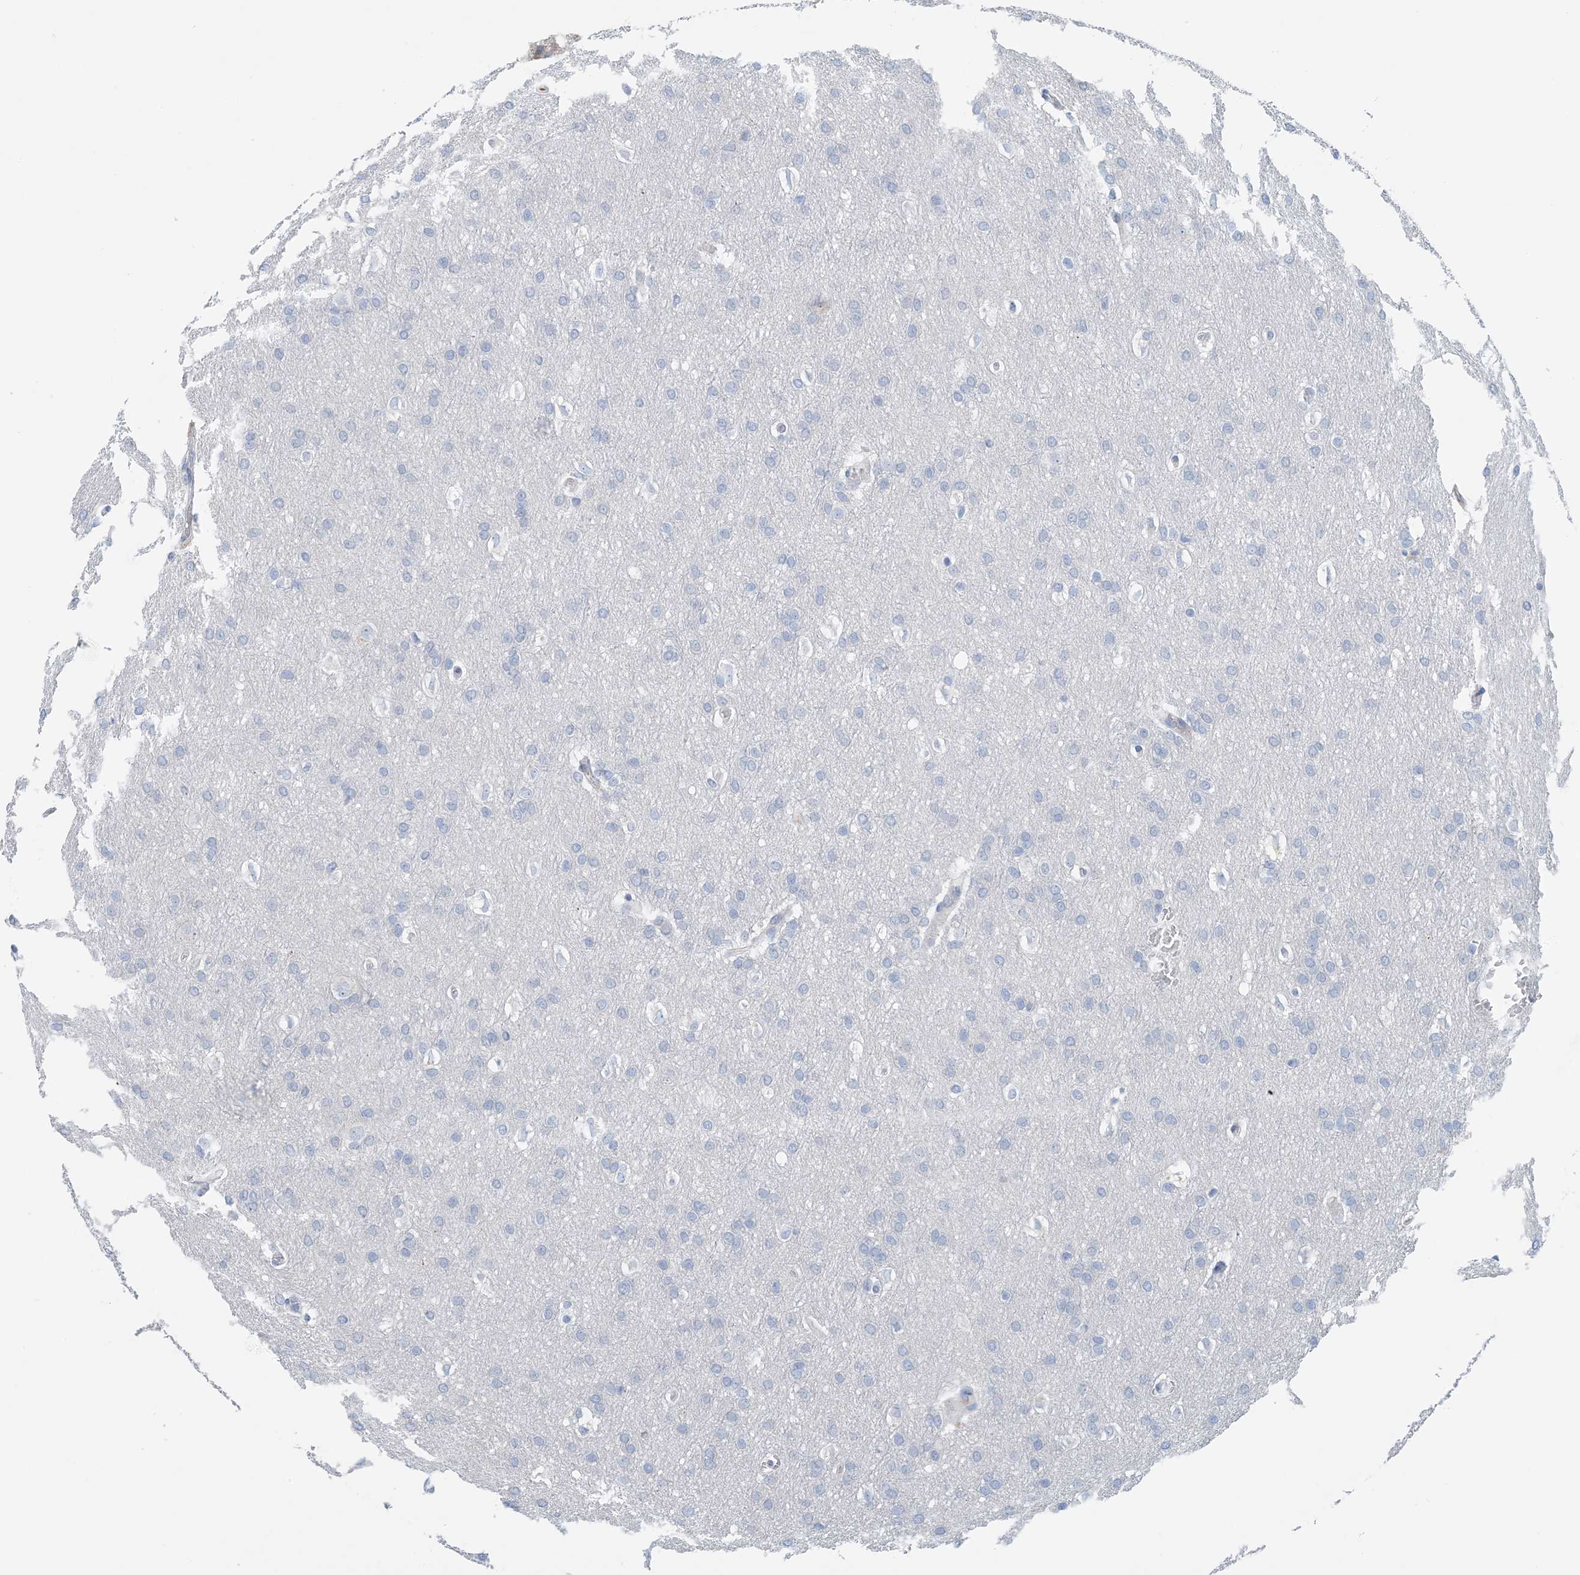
{"staining": {"intensity": "negative", "quantity": "none", "location": "none"}, "tissue": "glioma", "cell_type": "Tumor cells", "image_type": "cancer", "snomed": [{"axis": "morphology", "description": "Glioma, malignant, Low grade"}, {"axis": "topography", "description": "Brain"}], "caption": "IHC histopathology image of low-grade glioma (malignant) stained for a protein (brown), which demonstrates no positivity in tumor cells.", "gene": "CTRL", "patient": {"sex": "female", "age": 37}}